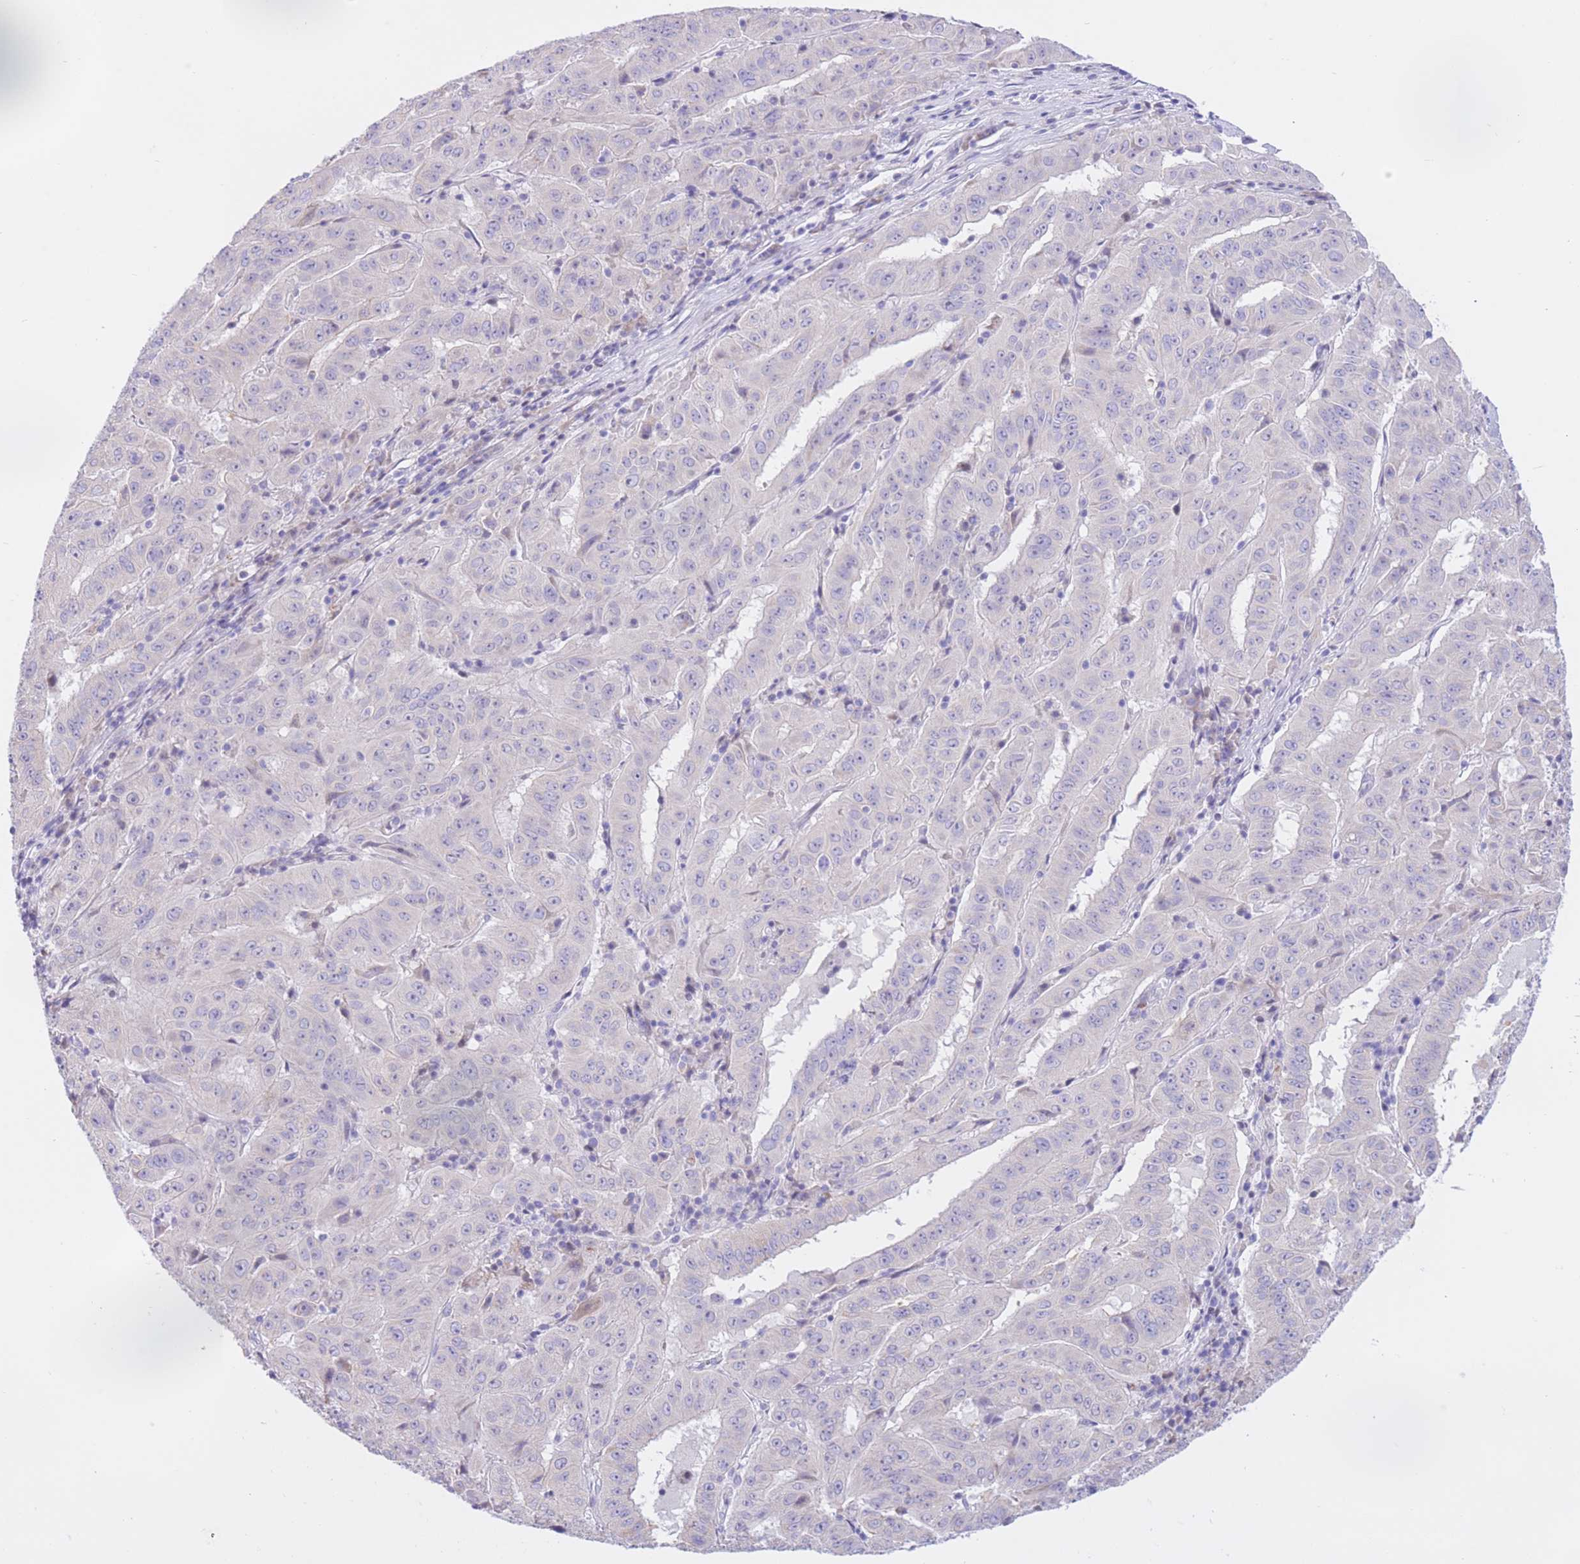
{"staining": {"intensity": "negative", "quantity": "none", "location": "none"}, "tissue": "pancreatic cancer", "cell_type": "Tumor cells", "image_type": "cancer", "snomed": [{"axis": "morphology", "description": "Adenocarcinoma, NOS"}, {"axis": "topography", "description": "Pancreas"}], "caption": "Immunohistochemistry histopathology image of human pancreatic cancer stained for a protein (brown), which reveals no positivity in tumor cells.", "gene": "RPL39L", "patient": {"sex": "male", "age": 63}}